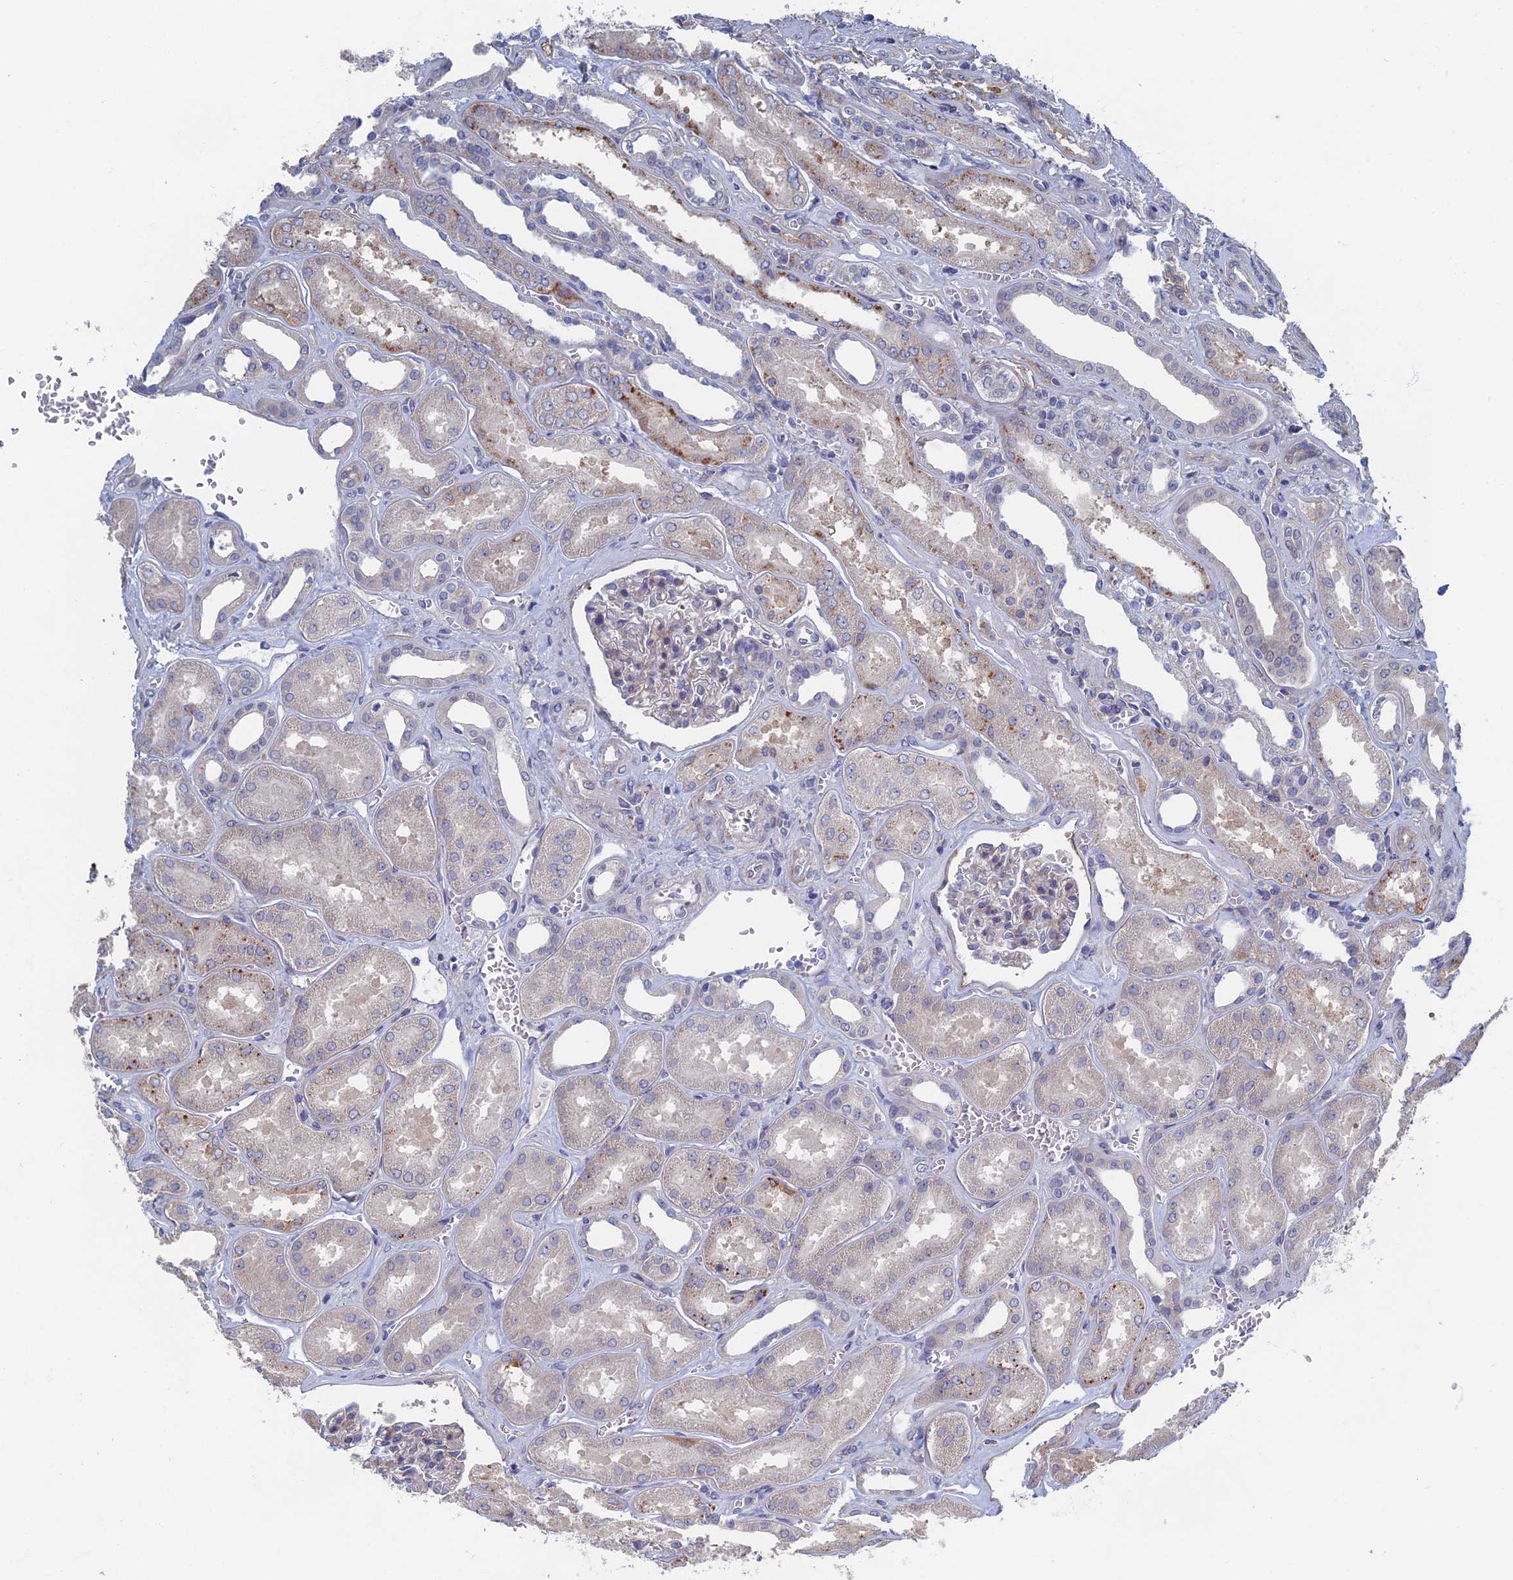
{"staining": {"intensity": "negative", "quantity": "none", "location": "none"}, "tissue": "kidney", "cell_type": "Cells in glomeruli", "image_type": "normal", "snomed": [{"axis": "morphology", "description": "Normal tissue, NOS"}, {"axis": "morphology", "description": "Adenocarcinoma, NOS"}, {"axis": "topography", "description": "Kidney"}], "caption": "Kidney stained for a protein using immunohistochemistry (IHC) demonstrates no staining cells in glomeruli.", "gene": "GTF2IRD1", "patient": {"sex": "female", "age": 68}}